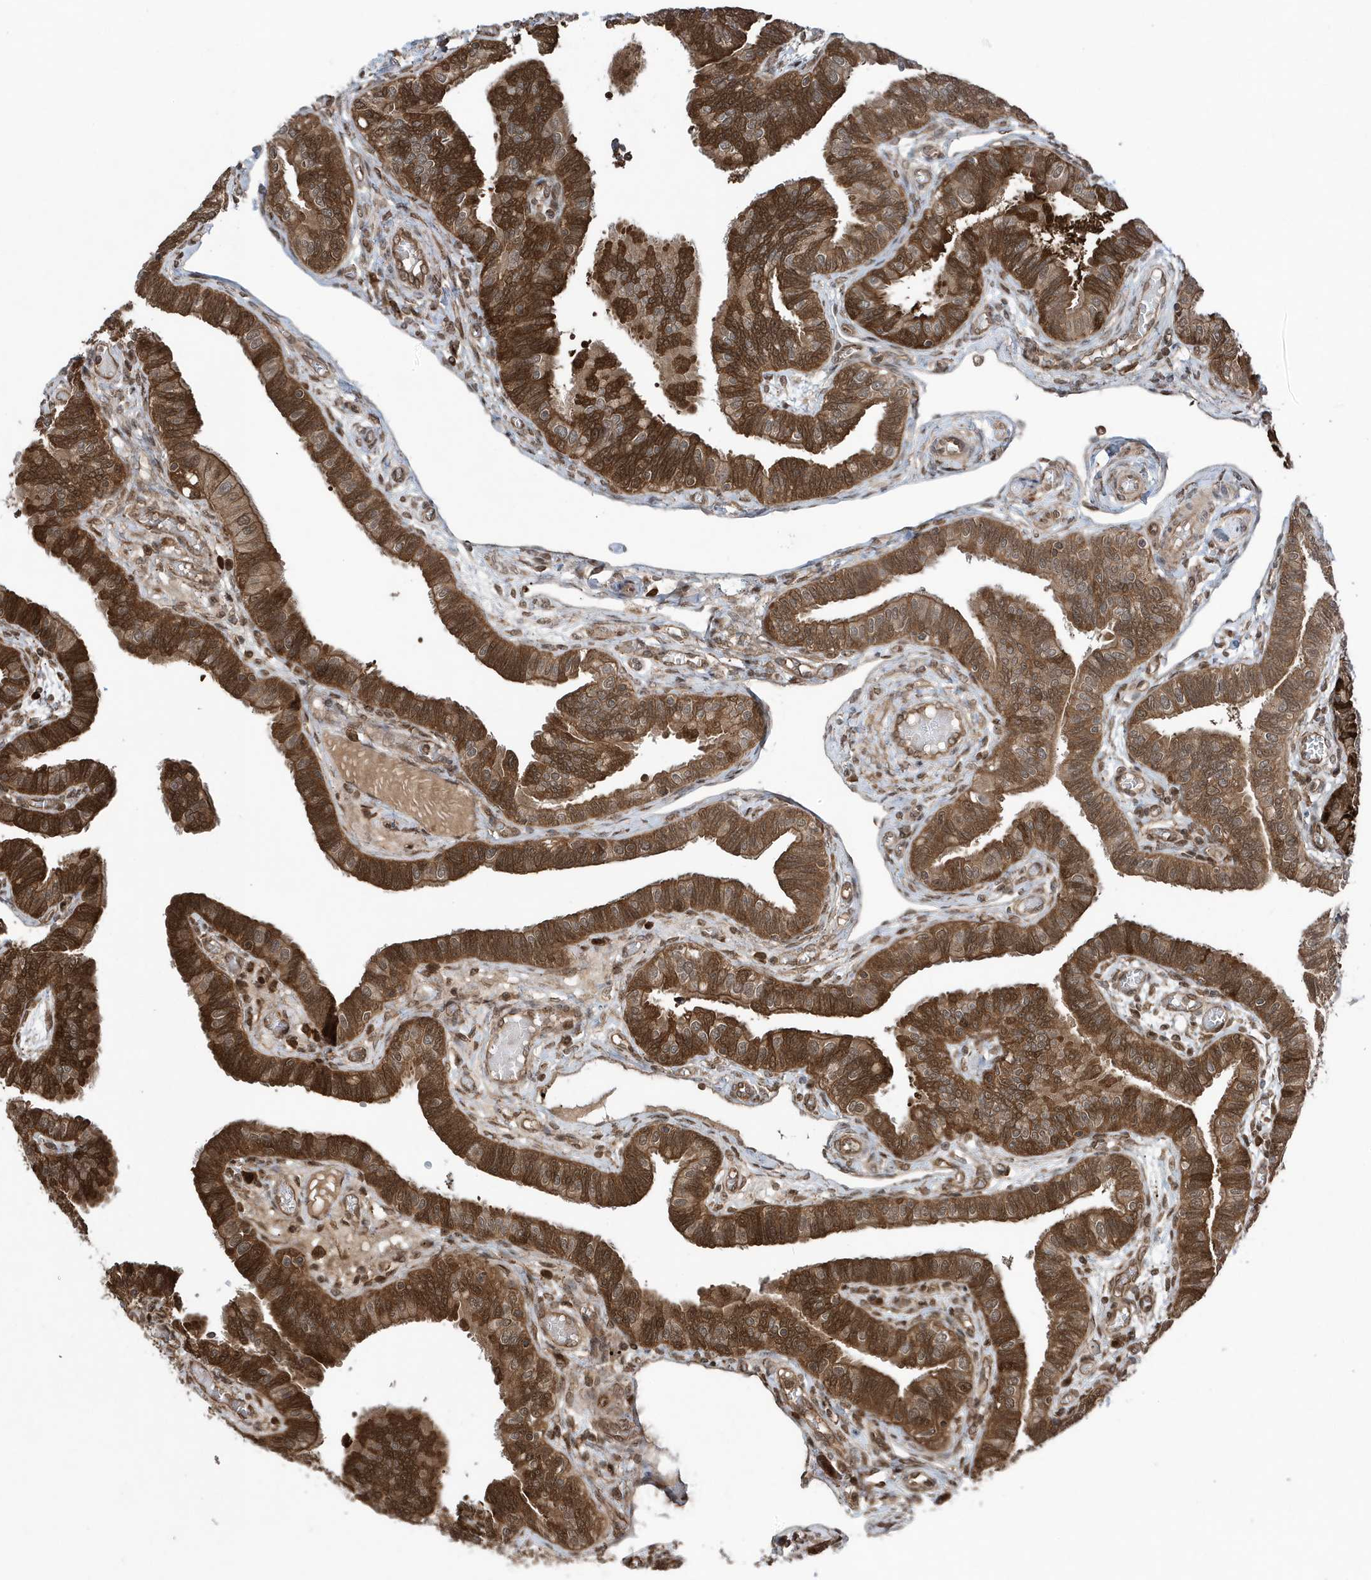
{"staining": {"intensity": "strong", "quantity": ">75%", "location": "cytoplasmic/membranous,nuclear"}, "tissue": "fallopian tube", "cell_type": "Glandular cells", "image_type": "normal", "snomed": [{"axis": "morphology", "description": "Normal tissue, NOS"}, {"axis": "topography", "description": "Fallopian tube"}], "caption": "Protein analysis of unremarkable fallopian tube shows strong cytoplasmic/membranous,nuclear staining in approximately >75% of glandular cells. (IHC, brightfield microscopy, high magnification).", "gene": "MAPK1IP1L", "patient": {"sex": "female", "age": 39}}